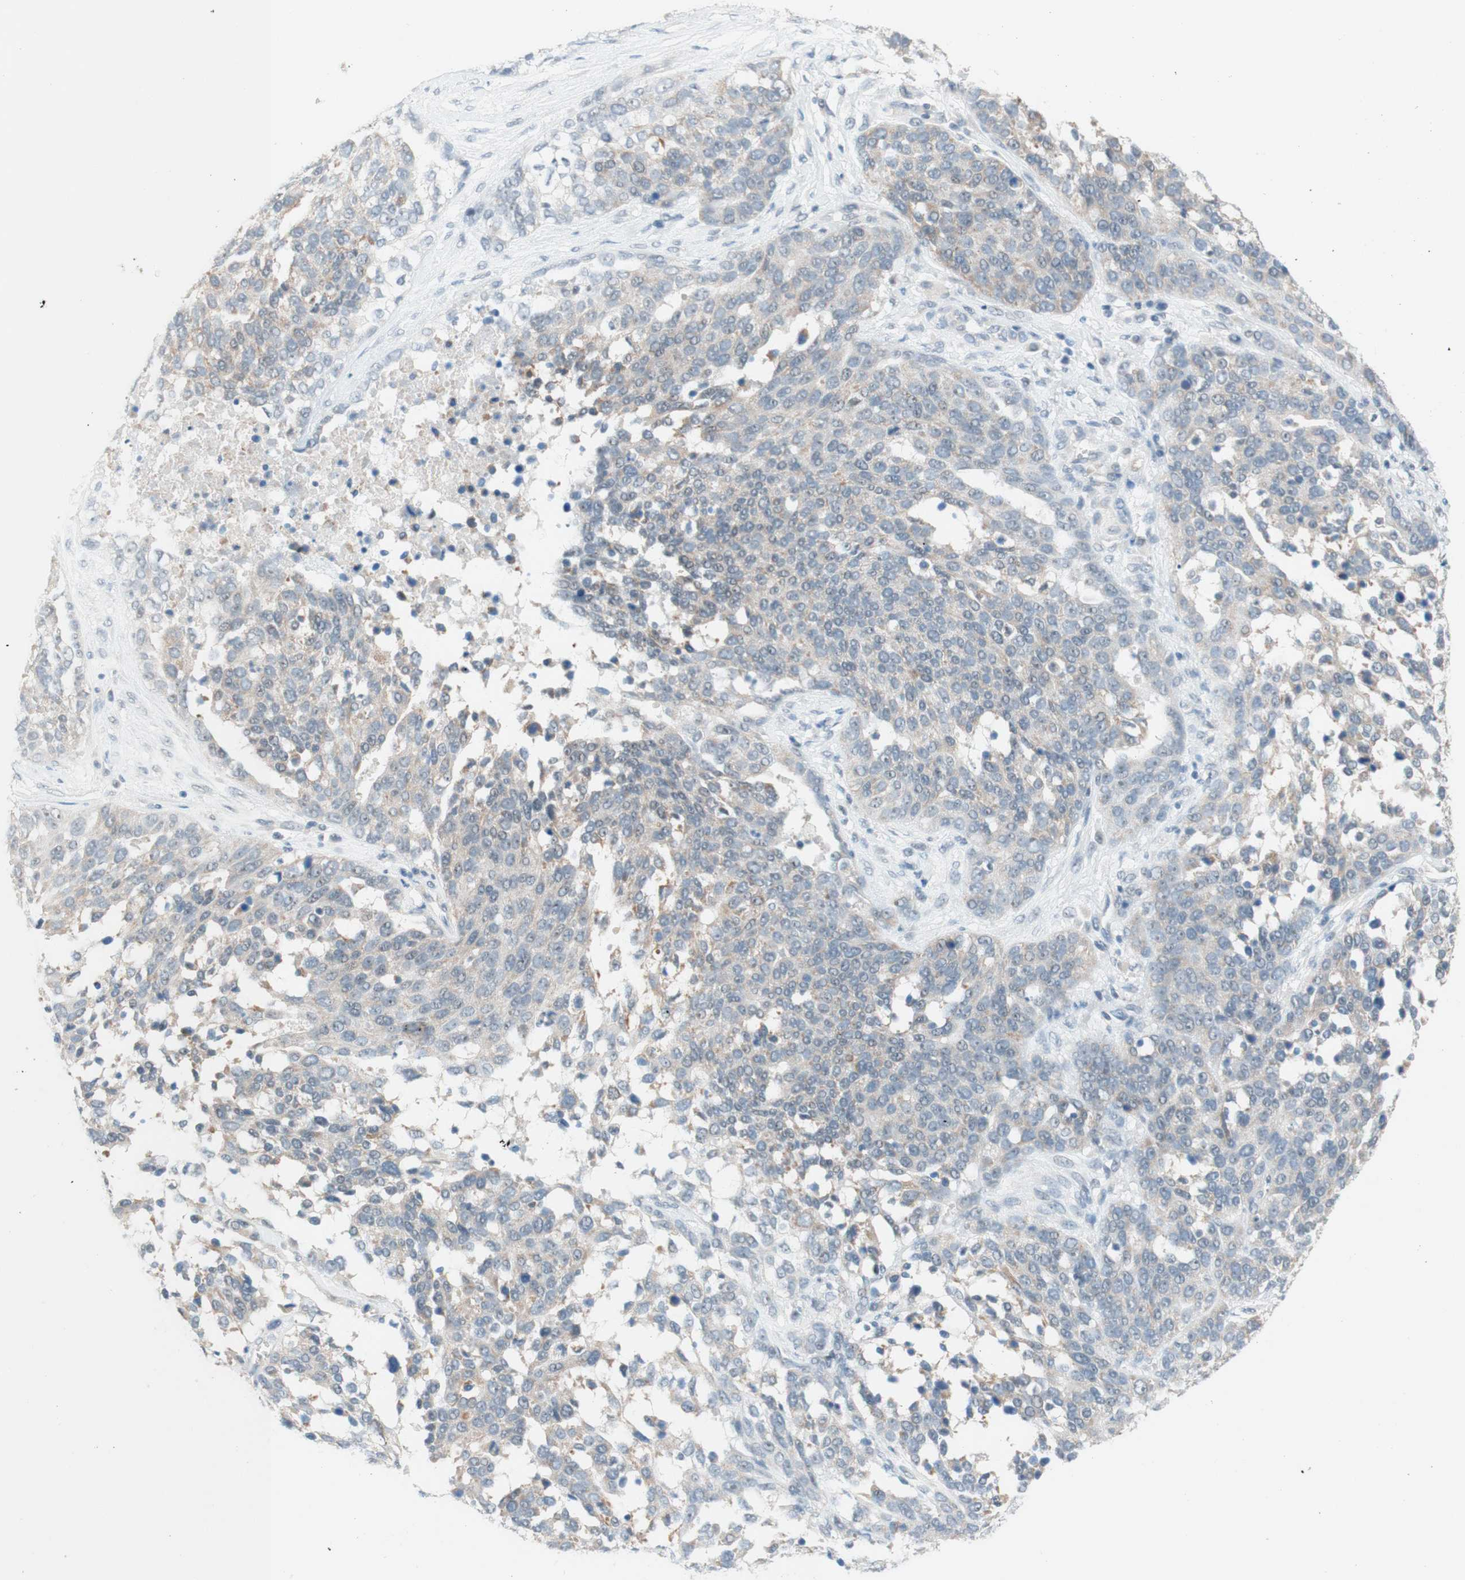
{"staining": {"intensity": "weak", "quantity": "<25%", "location": "cytoplasmic/membranous"}, "tissue": "ovarian cancer", "cell_type": "Tumor cells", "image_type": "cancer", "snomed": [{"axis": "morphology", "description": "Cystadenocarcinoma, serous, NOS"}, {"axis": "topography", "description": "Ovary"}], "caption": "This is a image of immunohistochemistry staining of ovarian cancer, which shows no positivity in tumor cells.", "gene": "JPH1", "patient": {"sex": "female", "age": 44}}